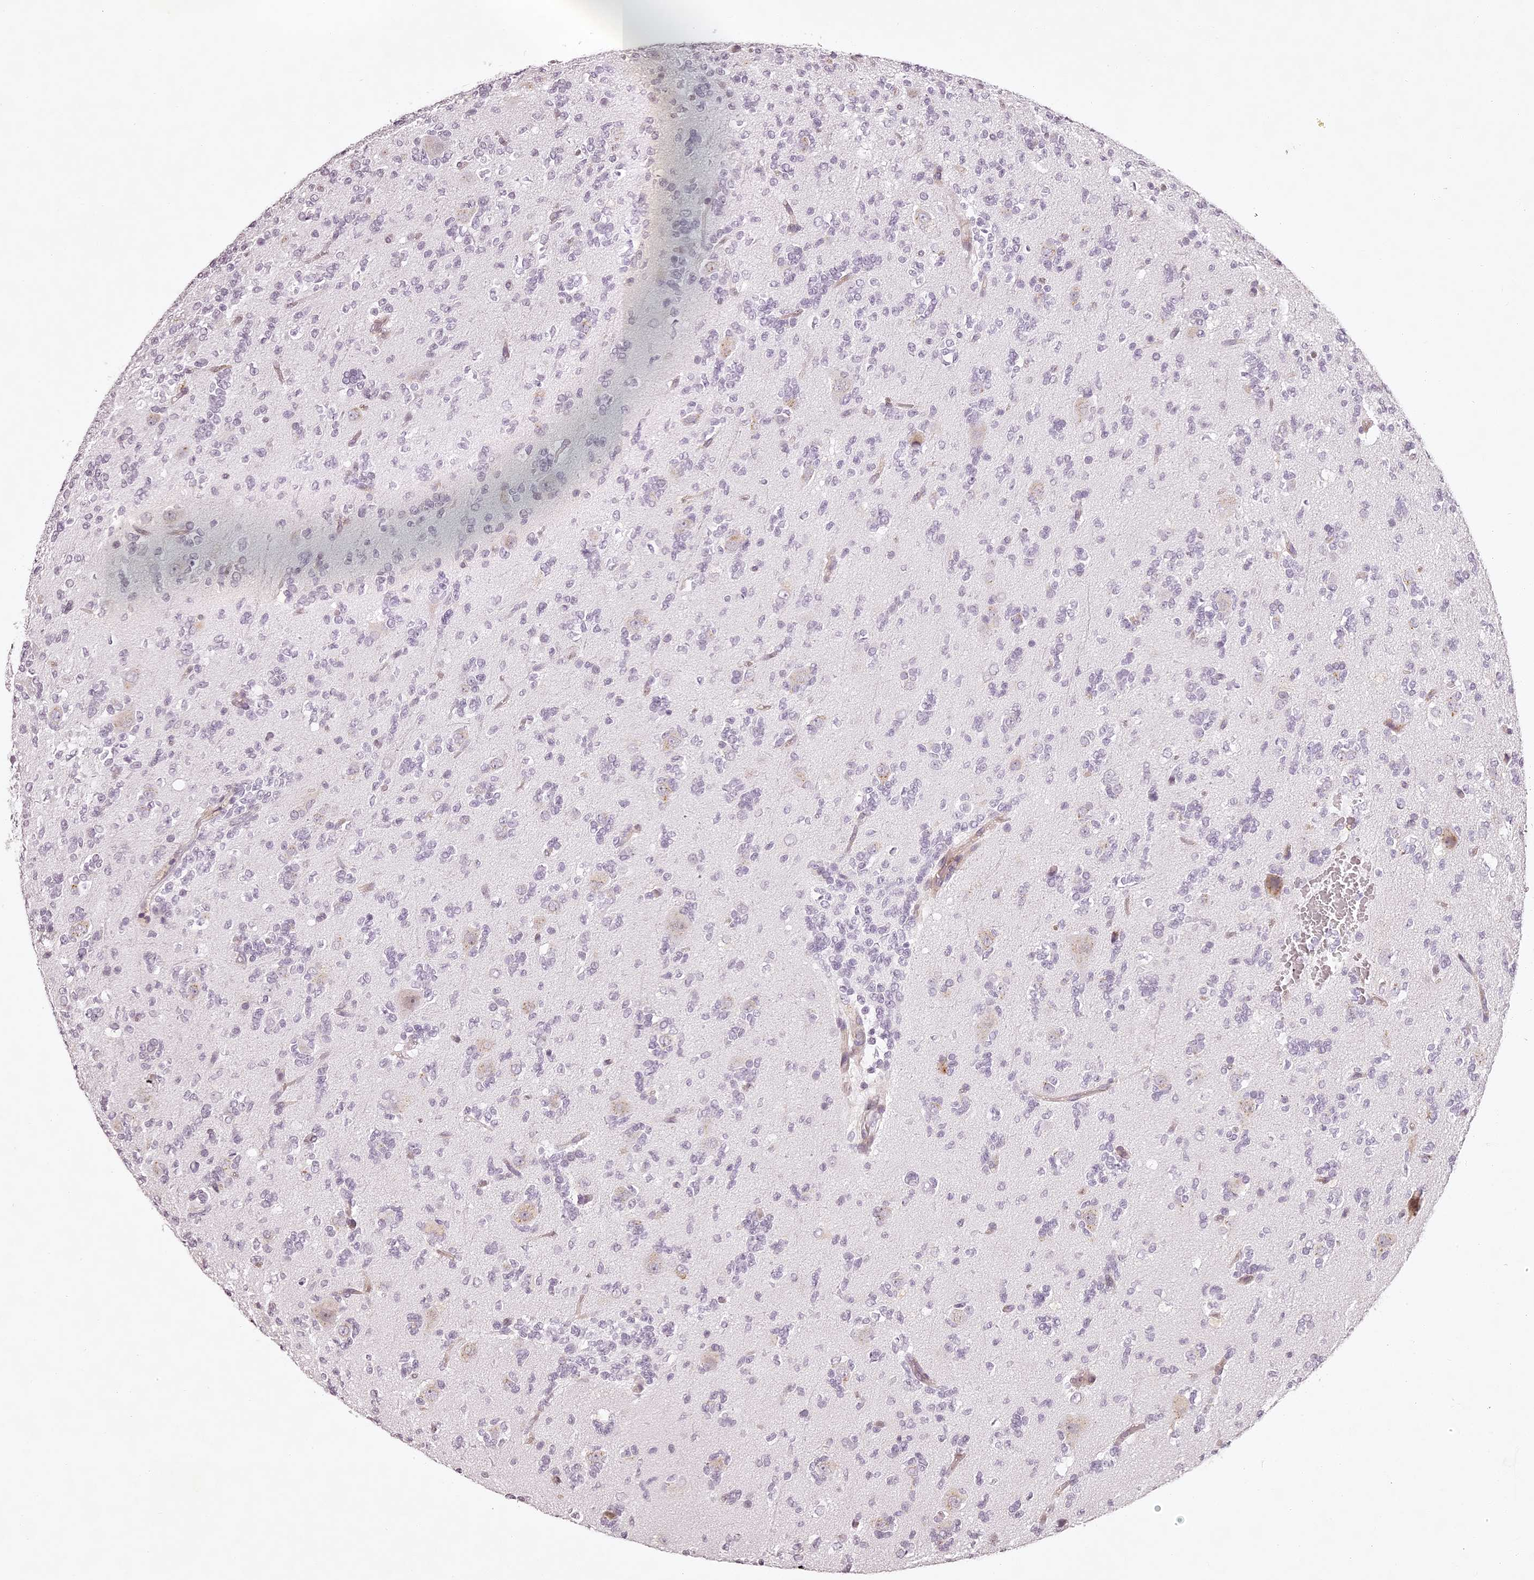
{"staining": {"intensity": "negative", "quantity": "none", "location": "none"}, "tissue": "glioma", "cell_type": "Tumor cells", "image_type": "cancer", "snomed": [{"axis": "morphology", "description": "Glioma, malignant, High grade"}, {"axis": "topography", "description": "Brain"}], "caption": "A high-resolution micrograph shows immunohistochemistry (IHC) staining of glioma, which shows no significant staining in tumor cells.", "gene": "ELAPOR1", "patient": {"sex": "female", "age": 62}}